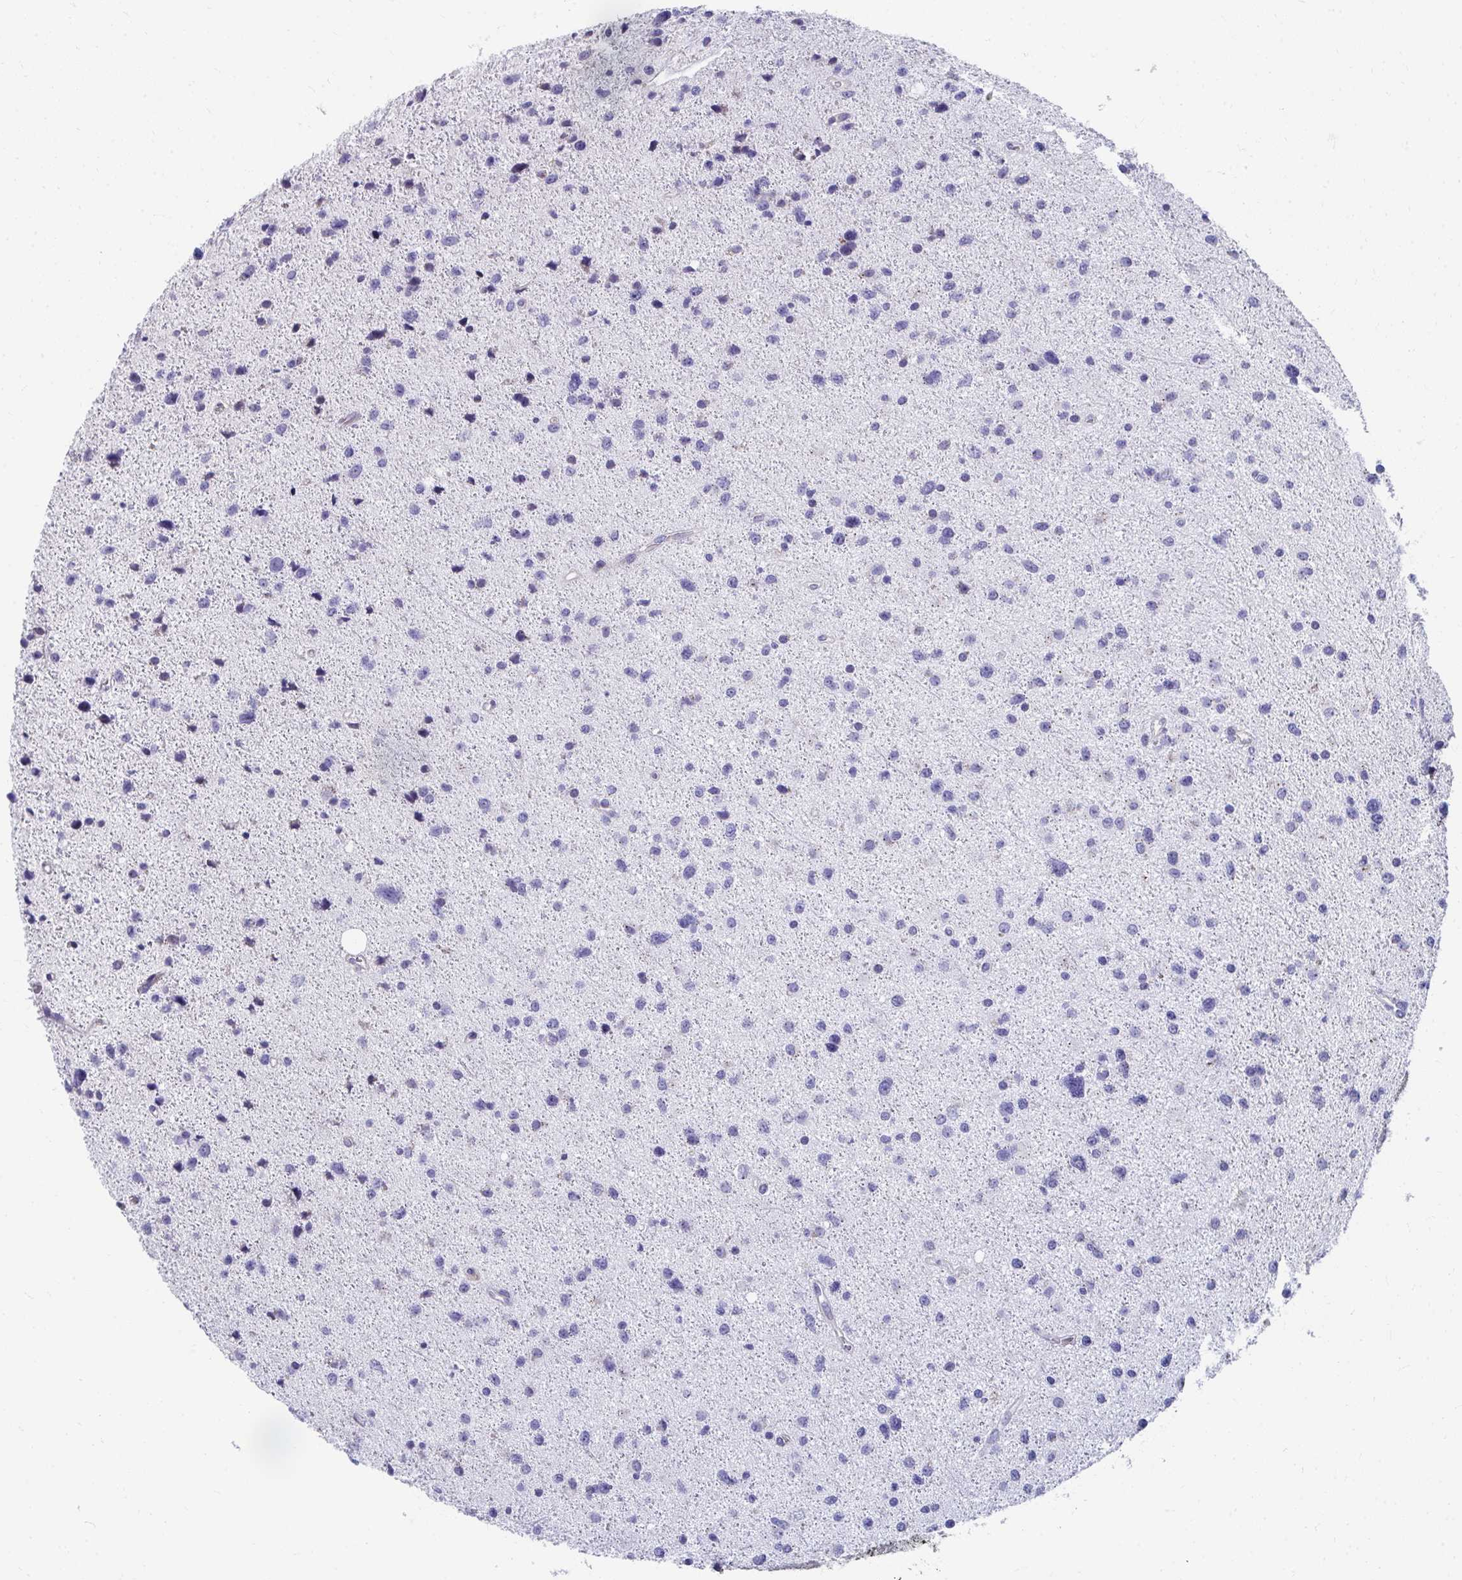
{"staining": {"intensity": "negative", "quantity": "none", "location": "none"}, "tissue": "glioma", "cell_type": "Tumor cells", "image_type": "cancer", "snomed": [{"axis": "morphology", "description": "Glioma, malignant, Low grade"}, {"axis": "topography", "description": "Brain"}], "caption": "There is no significant staining in tumor cells of malignant low-grade glioma.", "gene": "TMPRSS2", "patient": {"sex": "female", "age": 55}}